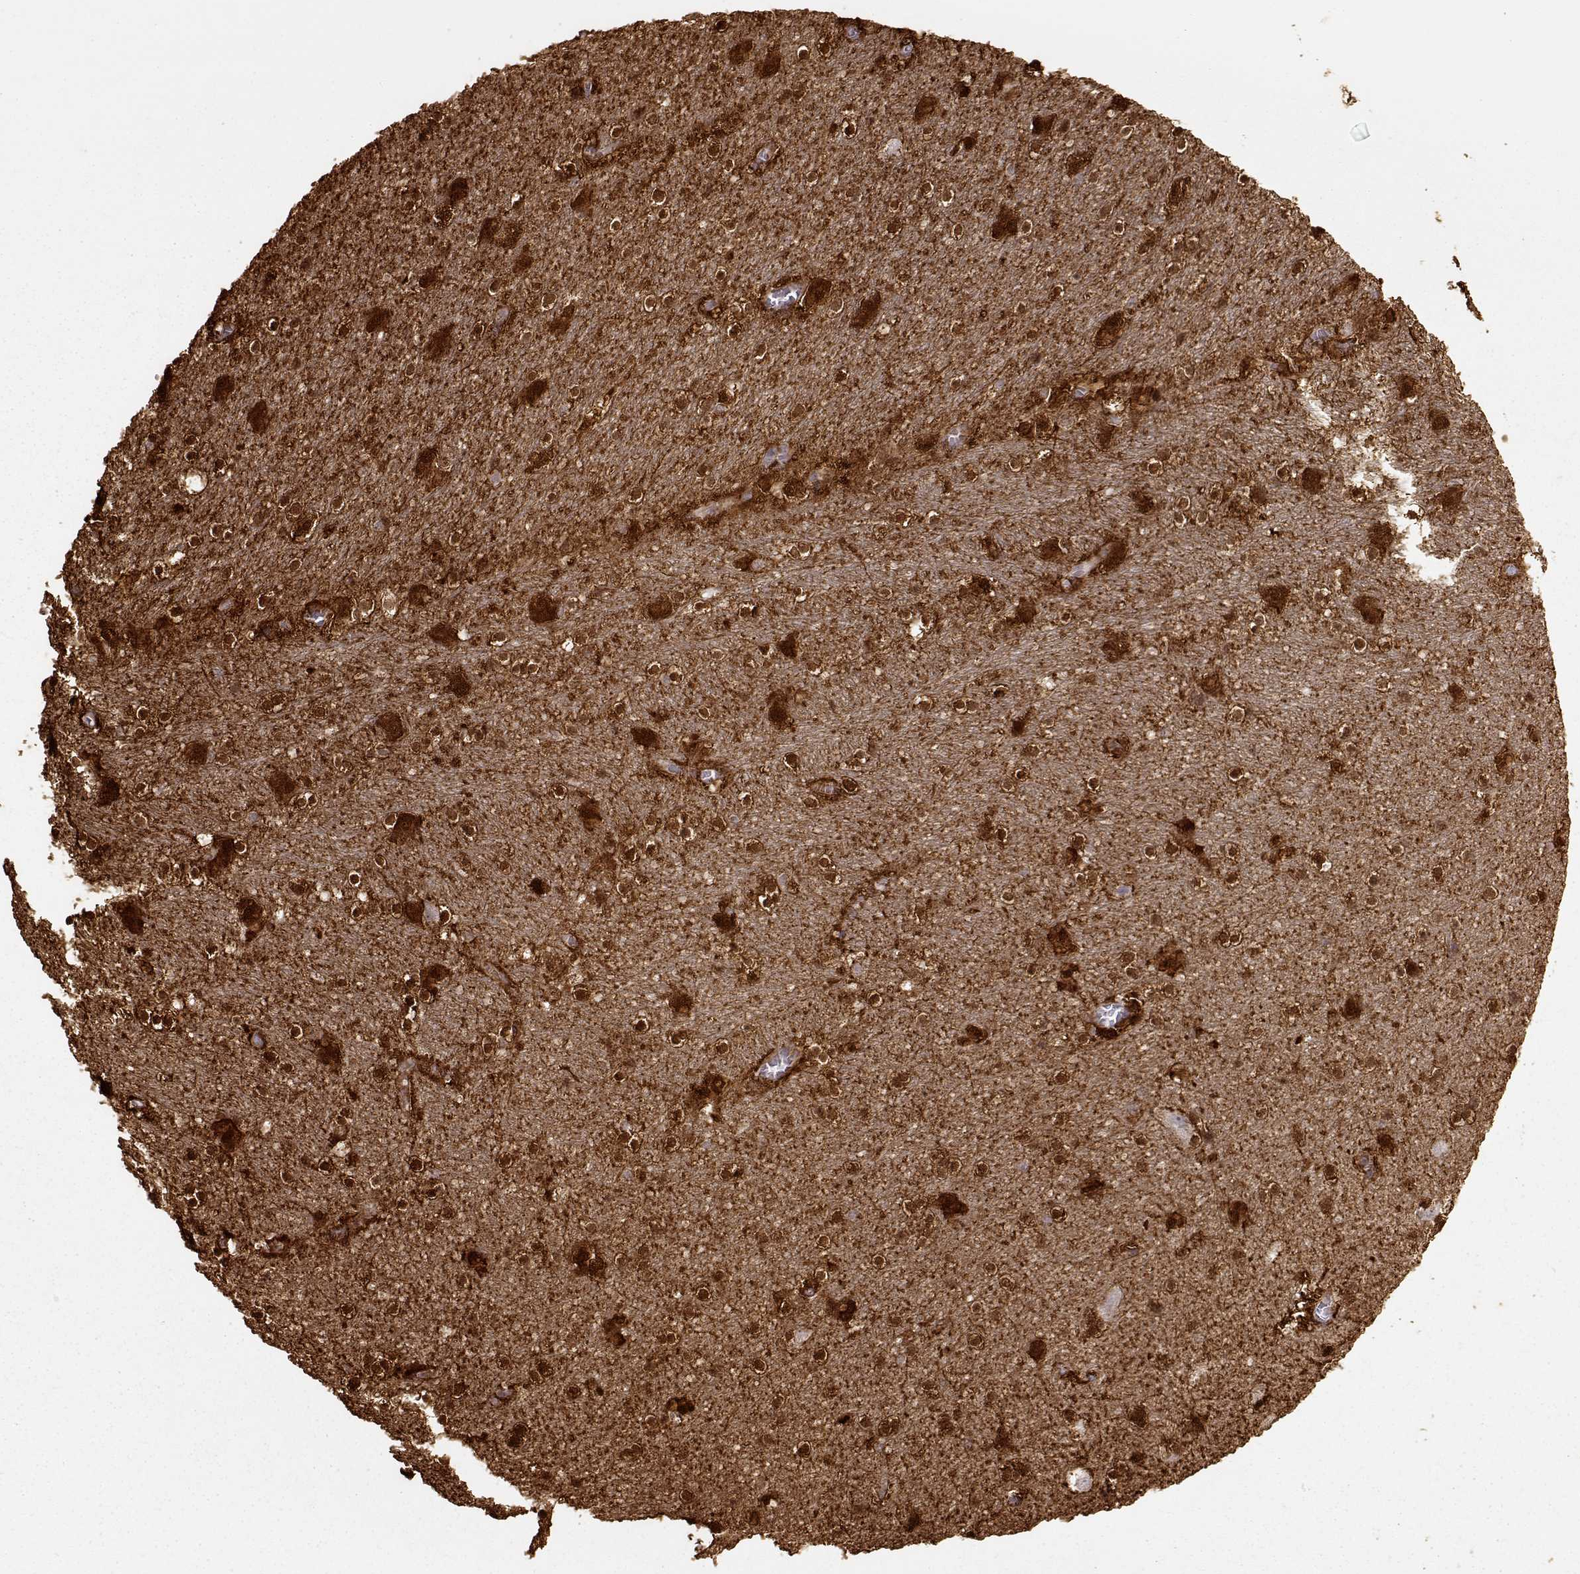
{"staining": {"intensity": "strong", "quantity": ">75%", "location": "cytoplasmic/membranous,nuclear"}, "tissue": "hippocampus", "cell_type": "Glial cells", "image_type": "normal", "snomed": [{"axis": "morphology", "description": "Normal tissue, NOS"}, {"axis": "topography", "description": "Hippocampus"}], "caption": "DAB (3,3'-diaminobenzidine) immunohistochemical staining of benign human hippocampus demonstrates strong cytoplasmic/membranous,nuclear protein staining in approximately >75% of glial cells. (DAB (3,3'-diaminobenzidine) = brown stain, brightfield microscopy at high magnification).", "gene": "S100B", "patient": {"sex": "male", "age": 45}}